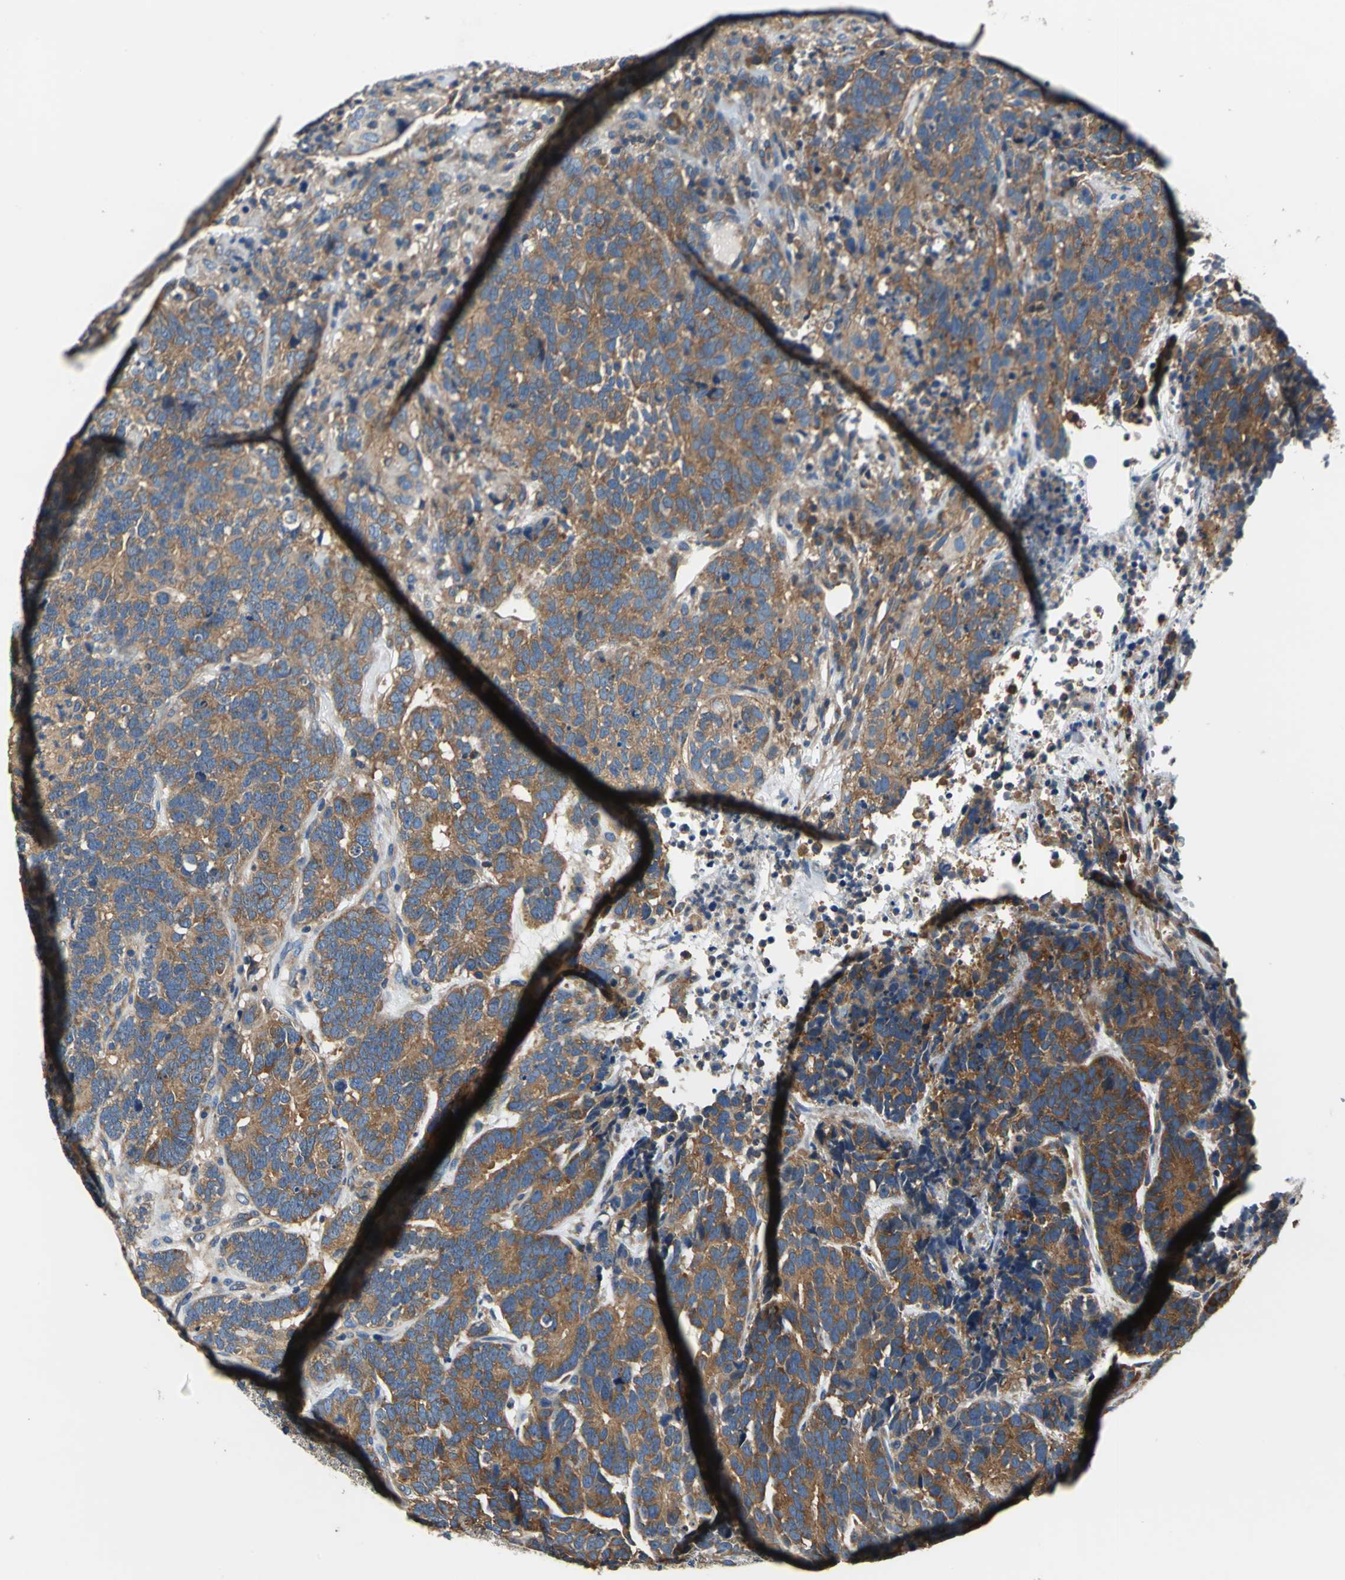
{"staining": {"intensity": "moderate", "quantity": ">75%", "location": "cytoplasmic/membranous"}, "tissue": "testis cancer", "cell_type": "Tumor cells", "image_type": "cancer", "snomed": [{"axis": "morphology", "description": "Carcinoma, Embryonal, NOS"}, {"axis": "topography", "description": "Testis"}], "caption": "Moderate cytoplasmic/membranous positivity for a protein is identified in approximately >75% of tumor cells of testis cancer (embryonal carcinoma) using IHC.", "gene": "DDX3Y", "patient": {"sex": "male", "age": 26}}